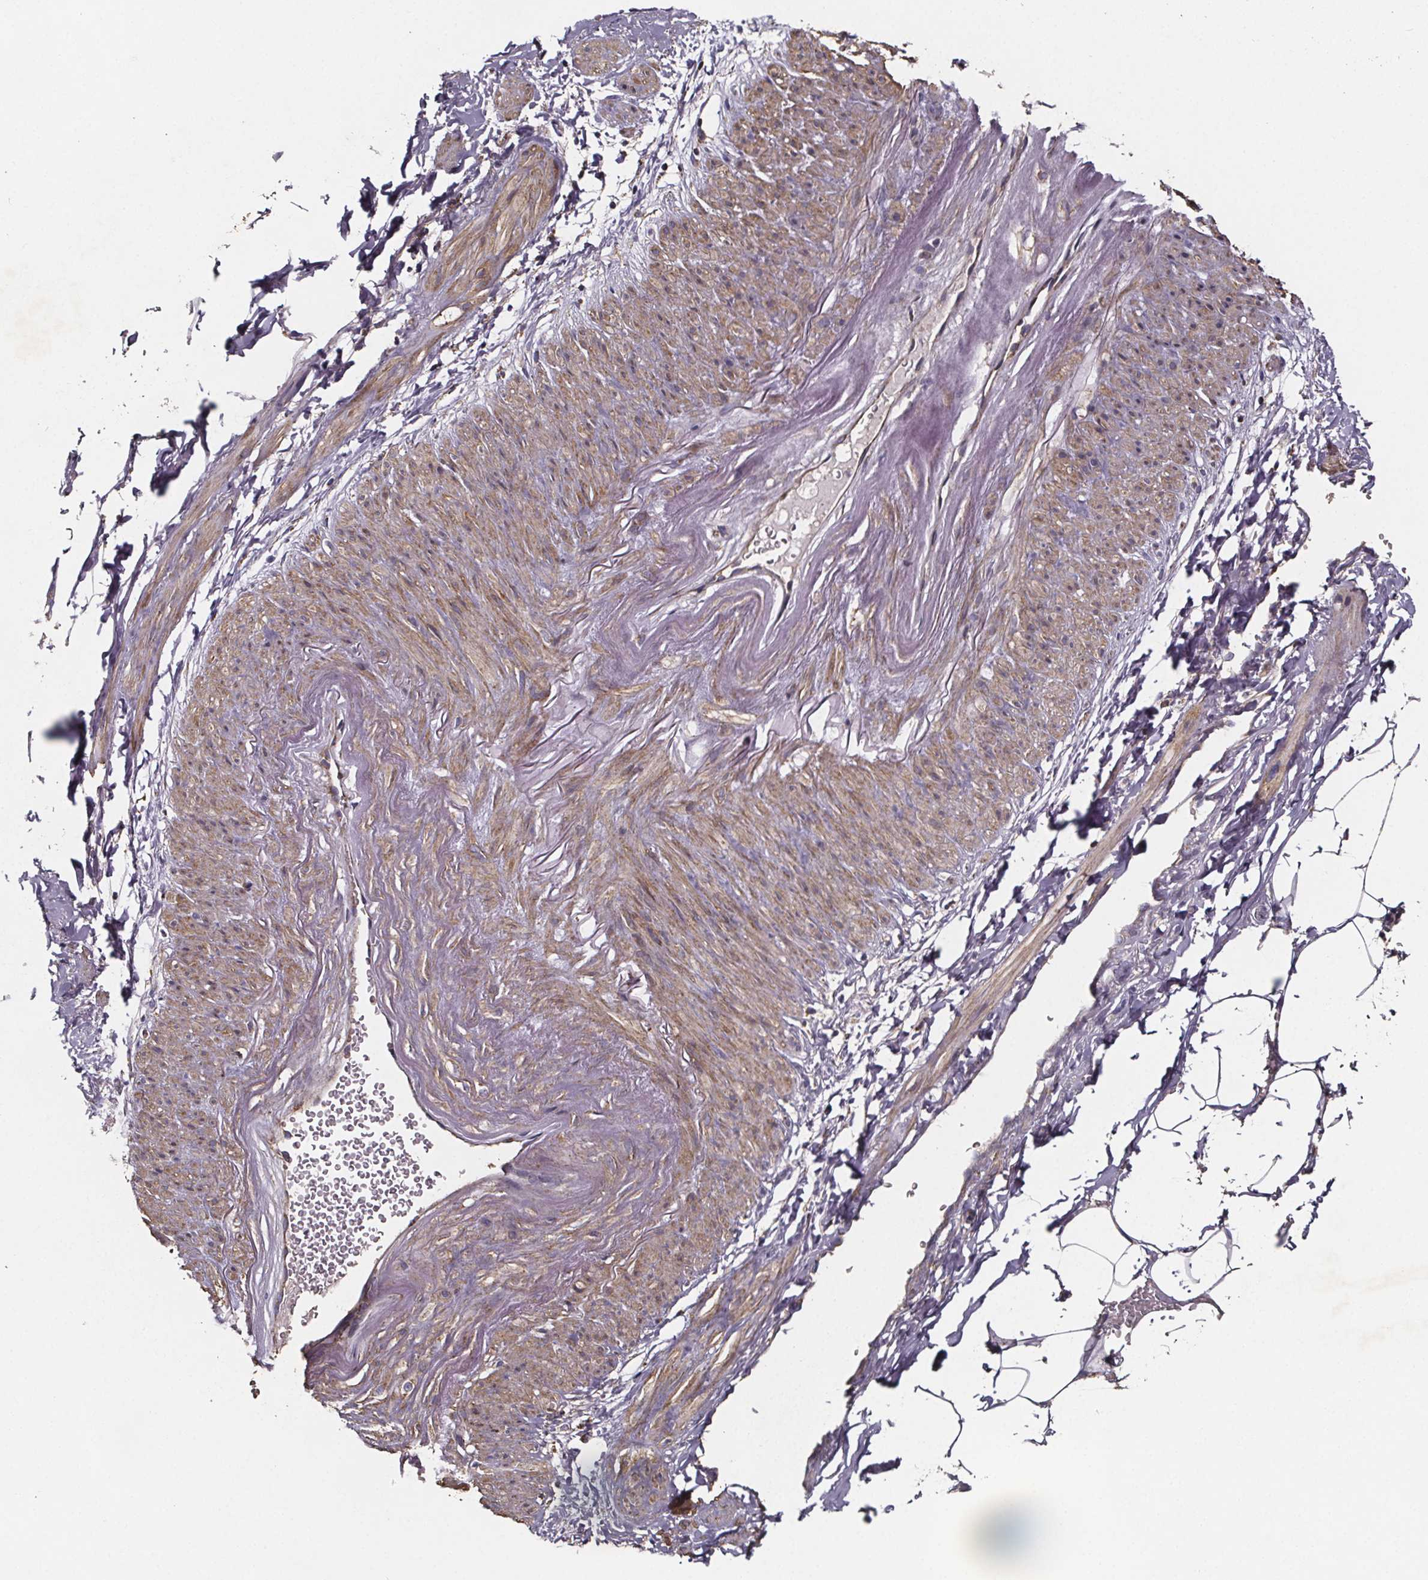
{"staining": {"intensity": "negative", "quantity": "none", "location": "none"}, "tissue": "adipose tissue", "cell_type": "Adipocytes", "image_type": "normal", "snomed": [{"axis": "morphology", "description": "Normal tissue, NOS"}, {"axis": "topography", "description": "Prostate"}, {"axis": "topography", "description": "Peripheral nerve tissue"}], "caption": "An immunohistochemistry (IHC) histopathology image of unremarkable adipose tissue is shown. There is no staining in adipocytes of adipose tissue. Nuclei are stained in blue.", "gene": "SLC35D2", "patient": {"sex": "male", "age": 55}}